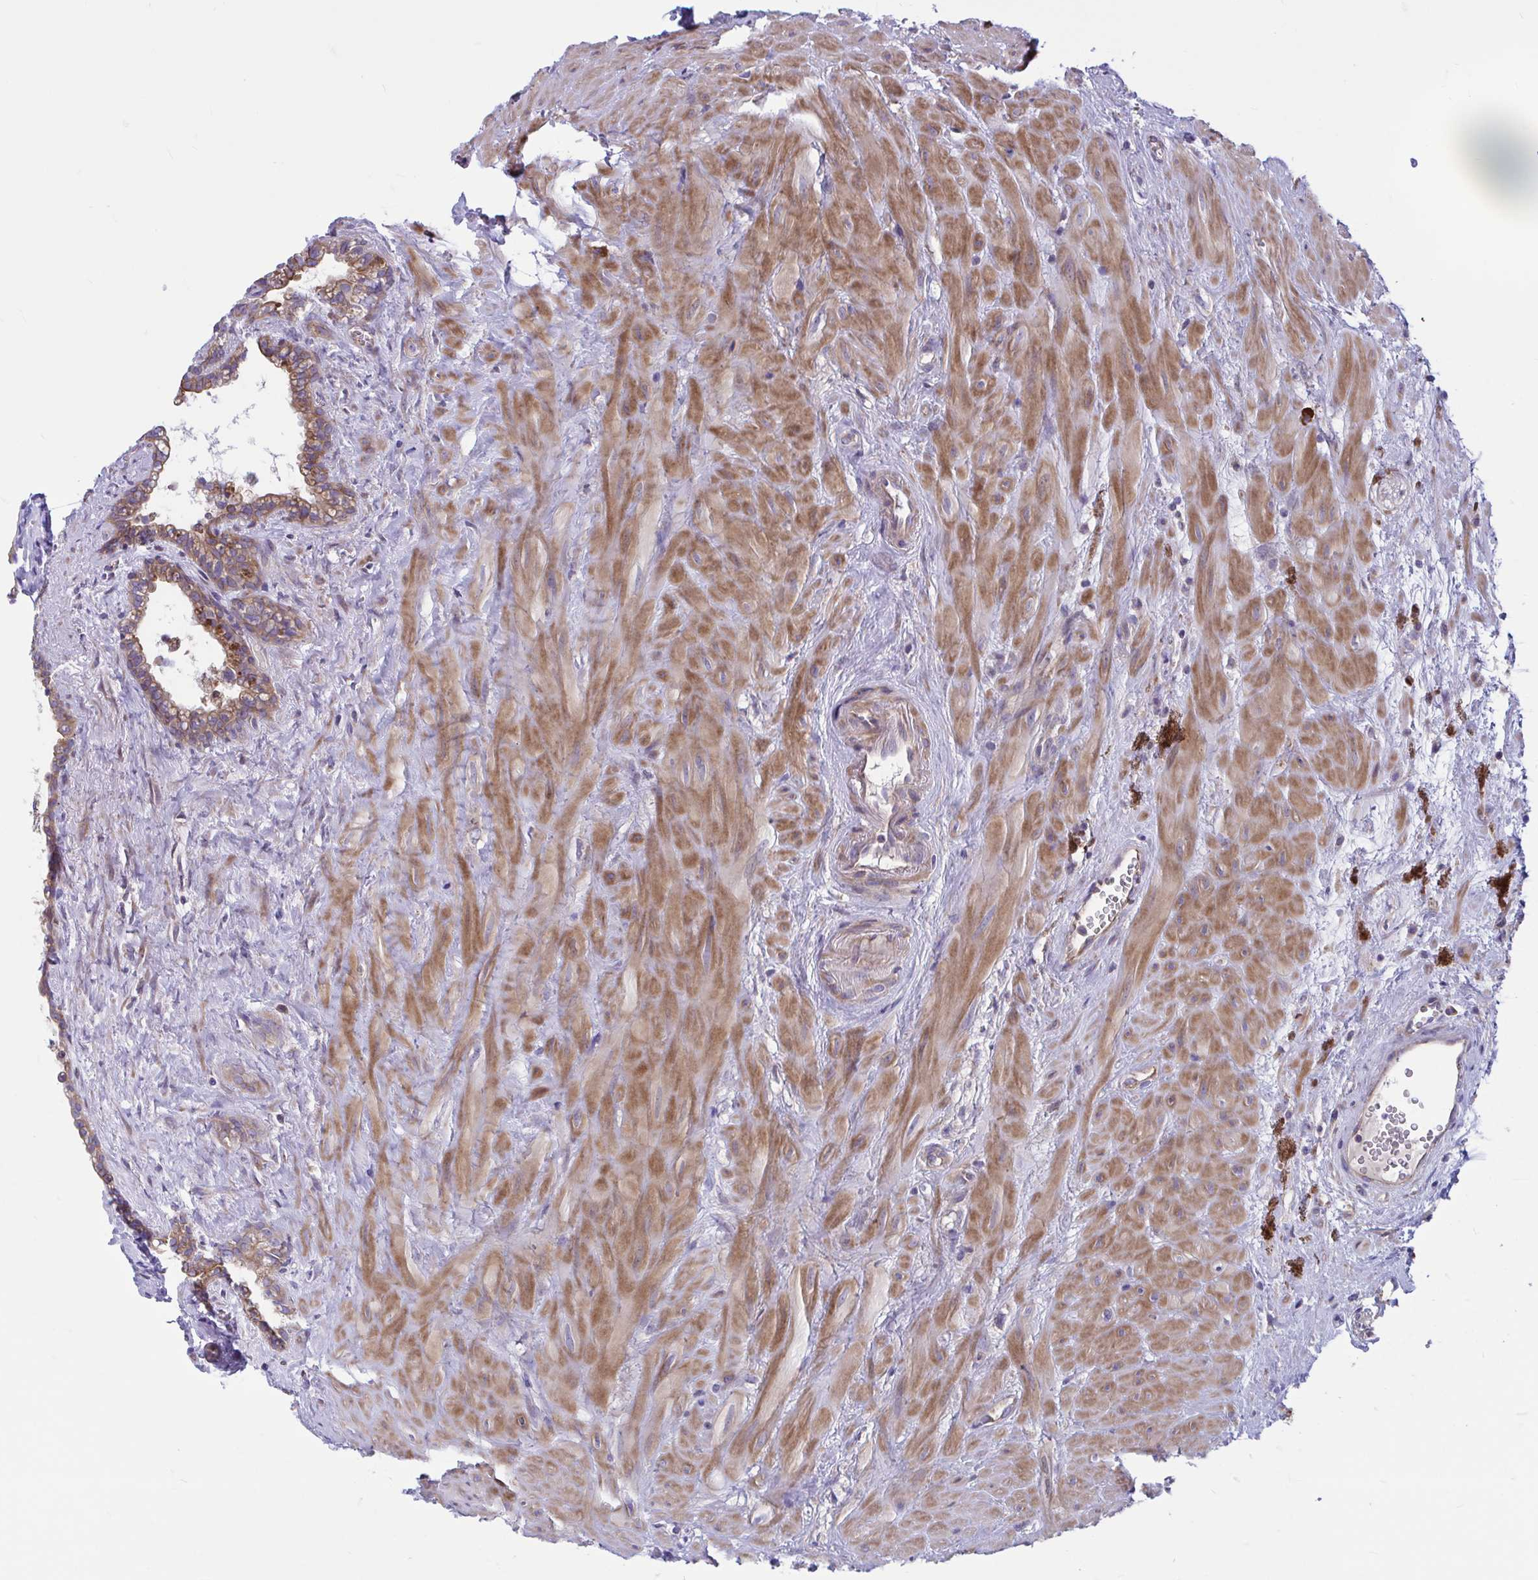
{"staining": {"intensity": "moderate", "quantity": "<25%", "location": "cytoplasmic/membranous"}, "tissue": "seminal vesicle", "cell_type": "Glandular cells", "image_type": "normal", "snomed": [{"axis": "morphology", "description": "Normal tissue, NOS"}, {"axis": "topography", "description": "Seminal veicle"}], "caption": "This photomicrograph reveals immunohistochemistry (IHC) staining of normal human seminal vesicle, with low moderate cytoplasmic/membranous expression in about <25% of glandular cells.", "gene": "WBP1", "patient": {"sex": "male", "age": 76}}